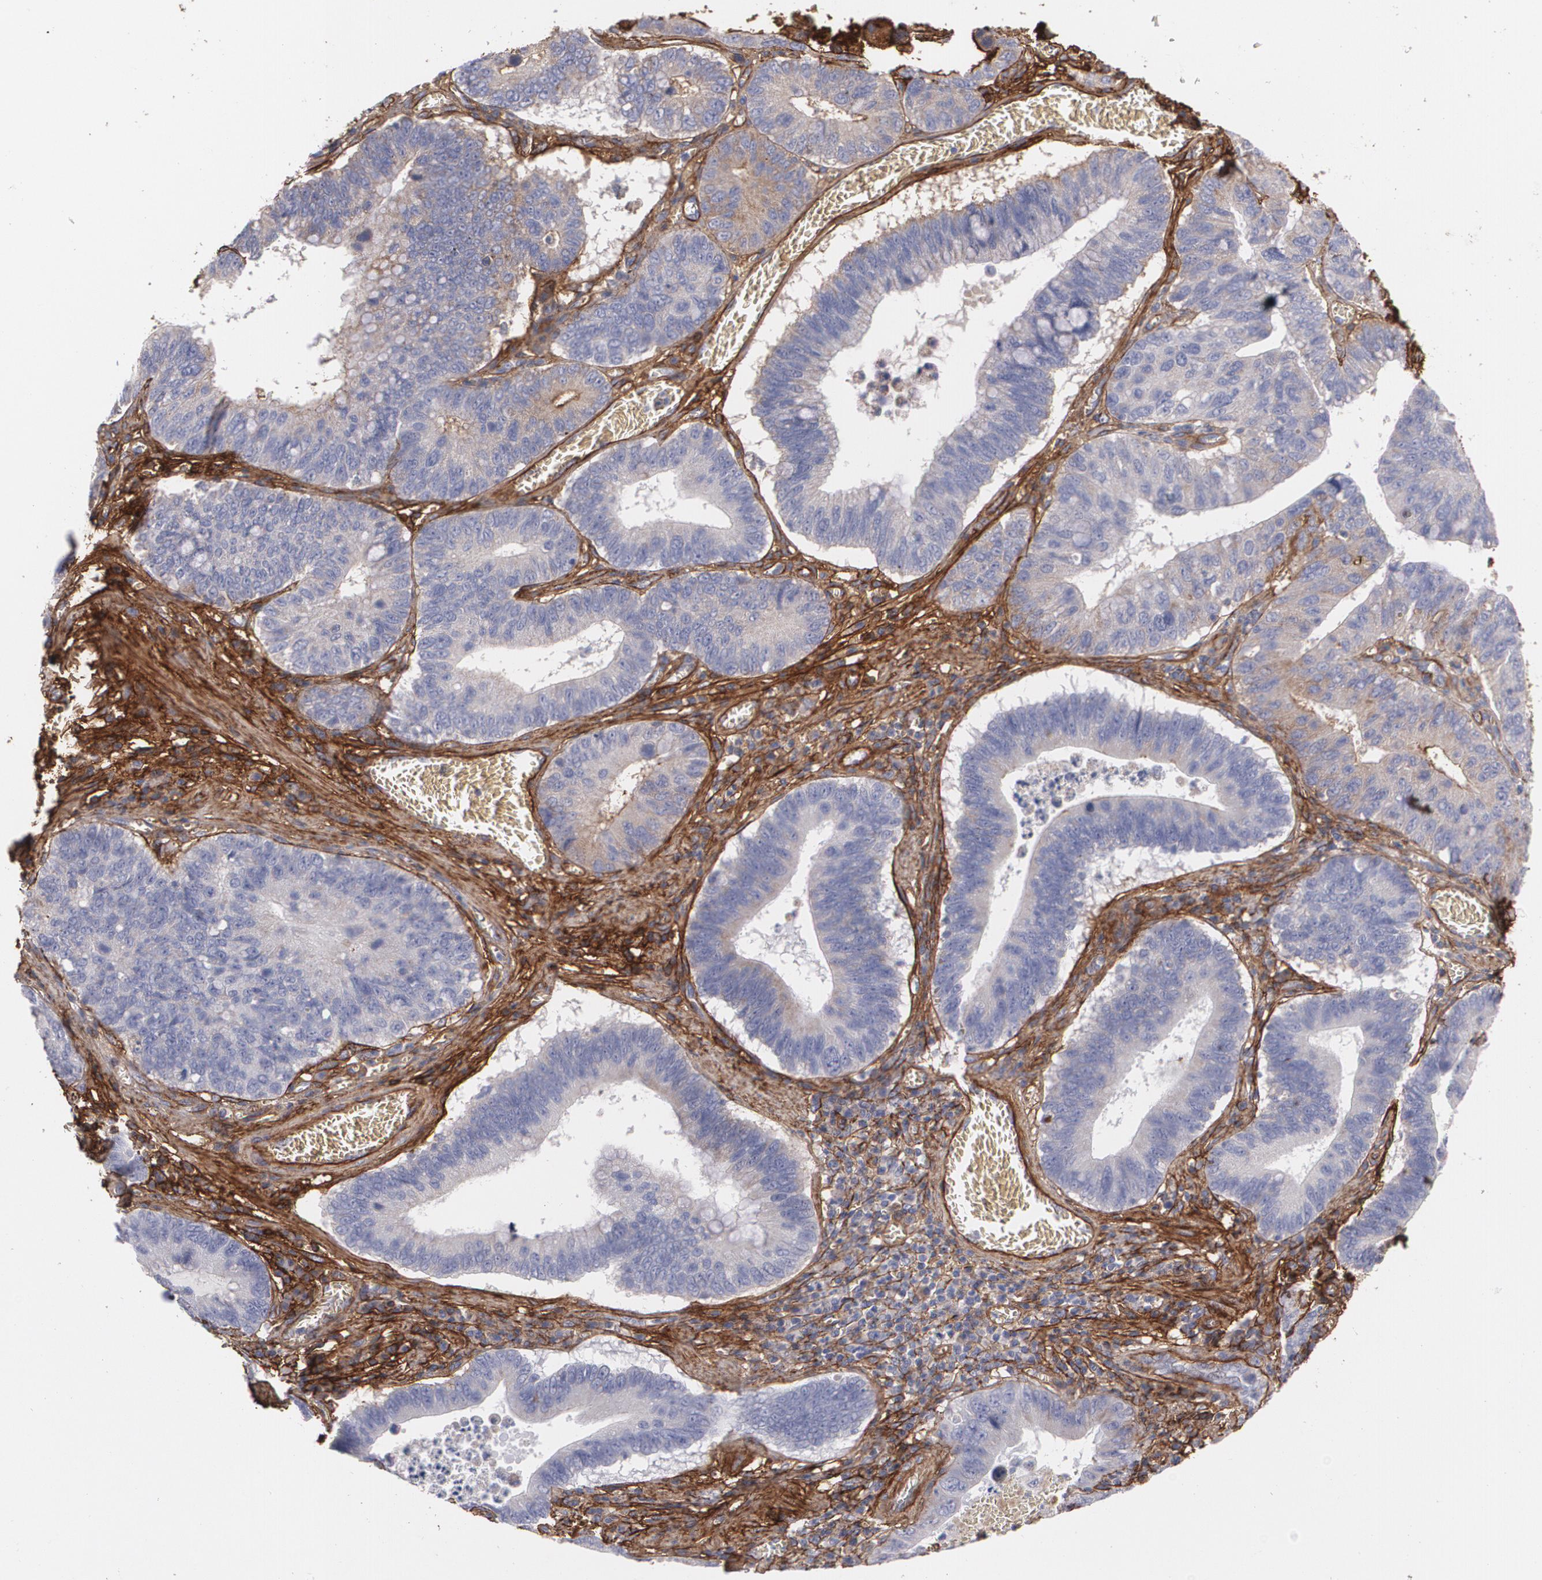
{"staining": {"intensity": "negative", "quantity": "none", "location": "none"}, "tissue": "stomach cancer", "cell_type": "Tumor cells", "image_type": "cancer", "snomed": [{"axis": "morphology", "description": "Adenocarcinoma, NOS"}, {"axis": "topography", "description": "Stomach"}, {"axis": "topography", "description": "Gastric cardia"}], "caption": "Immunohistochemistry of stomach adenocarcinoma exhibits no staining in tumor cells.", "gene": "FBLN1", "patient": {"sex": "male", "age": 59}}